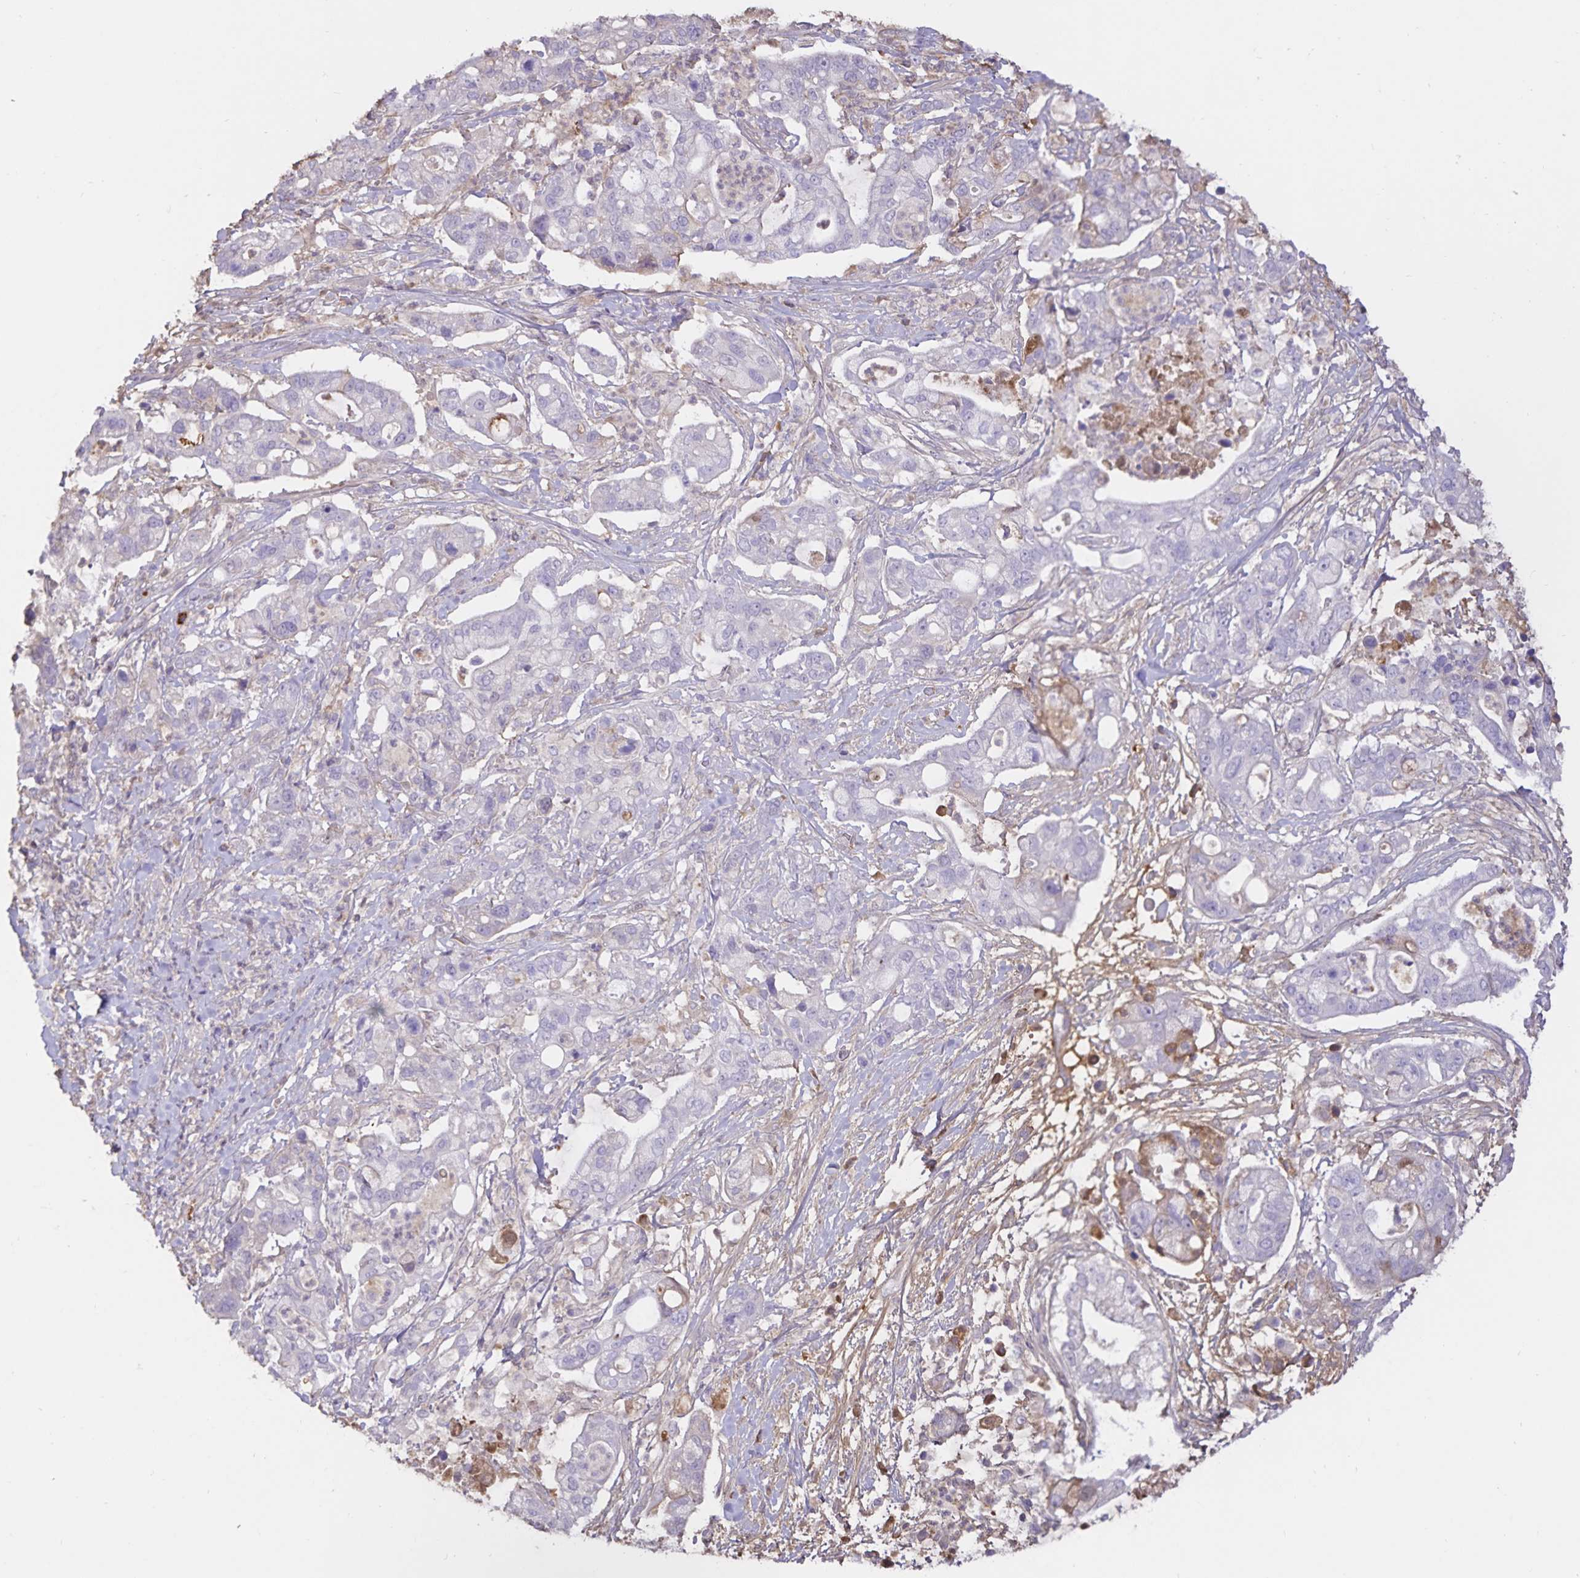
{"staining": {"intensity": "negative", "quantity": "none", "location": "none"}, "tissue": "pancreatic cancer", "cell_type": "Tumor cells", "image_type": "cancer", "snomed": [{"axis": "morphology", "description": "Adenocarcinoma, NOS"}, {"axis": "topography", "description": "Pancreas"}], "caption": "Immunohistochemistry of human pancreatic cancer (adenocarcinoma) exhibits no positivity in tumor cells.", "gene": "FGG", "patient": {"sex": "female", "age": 69}}